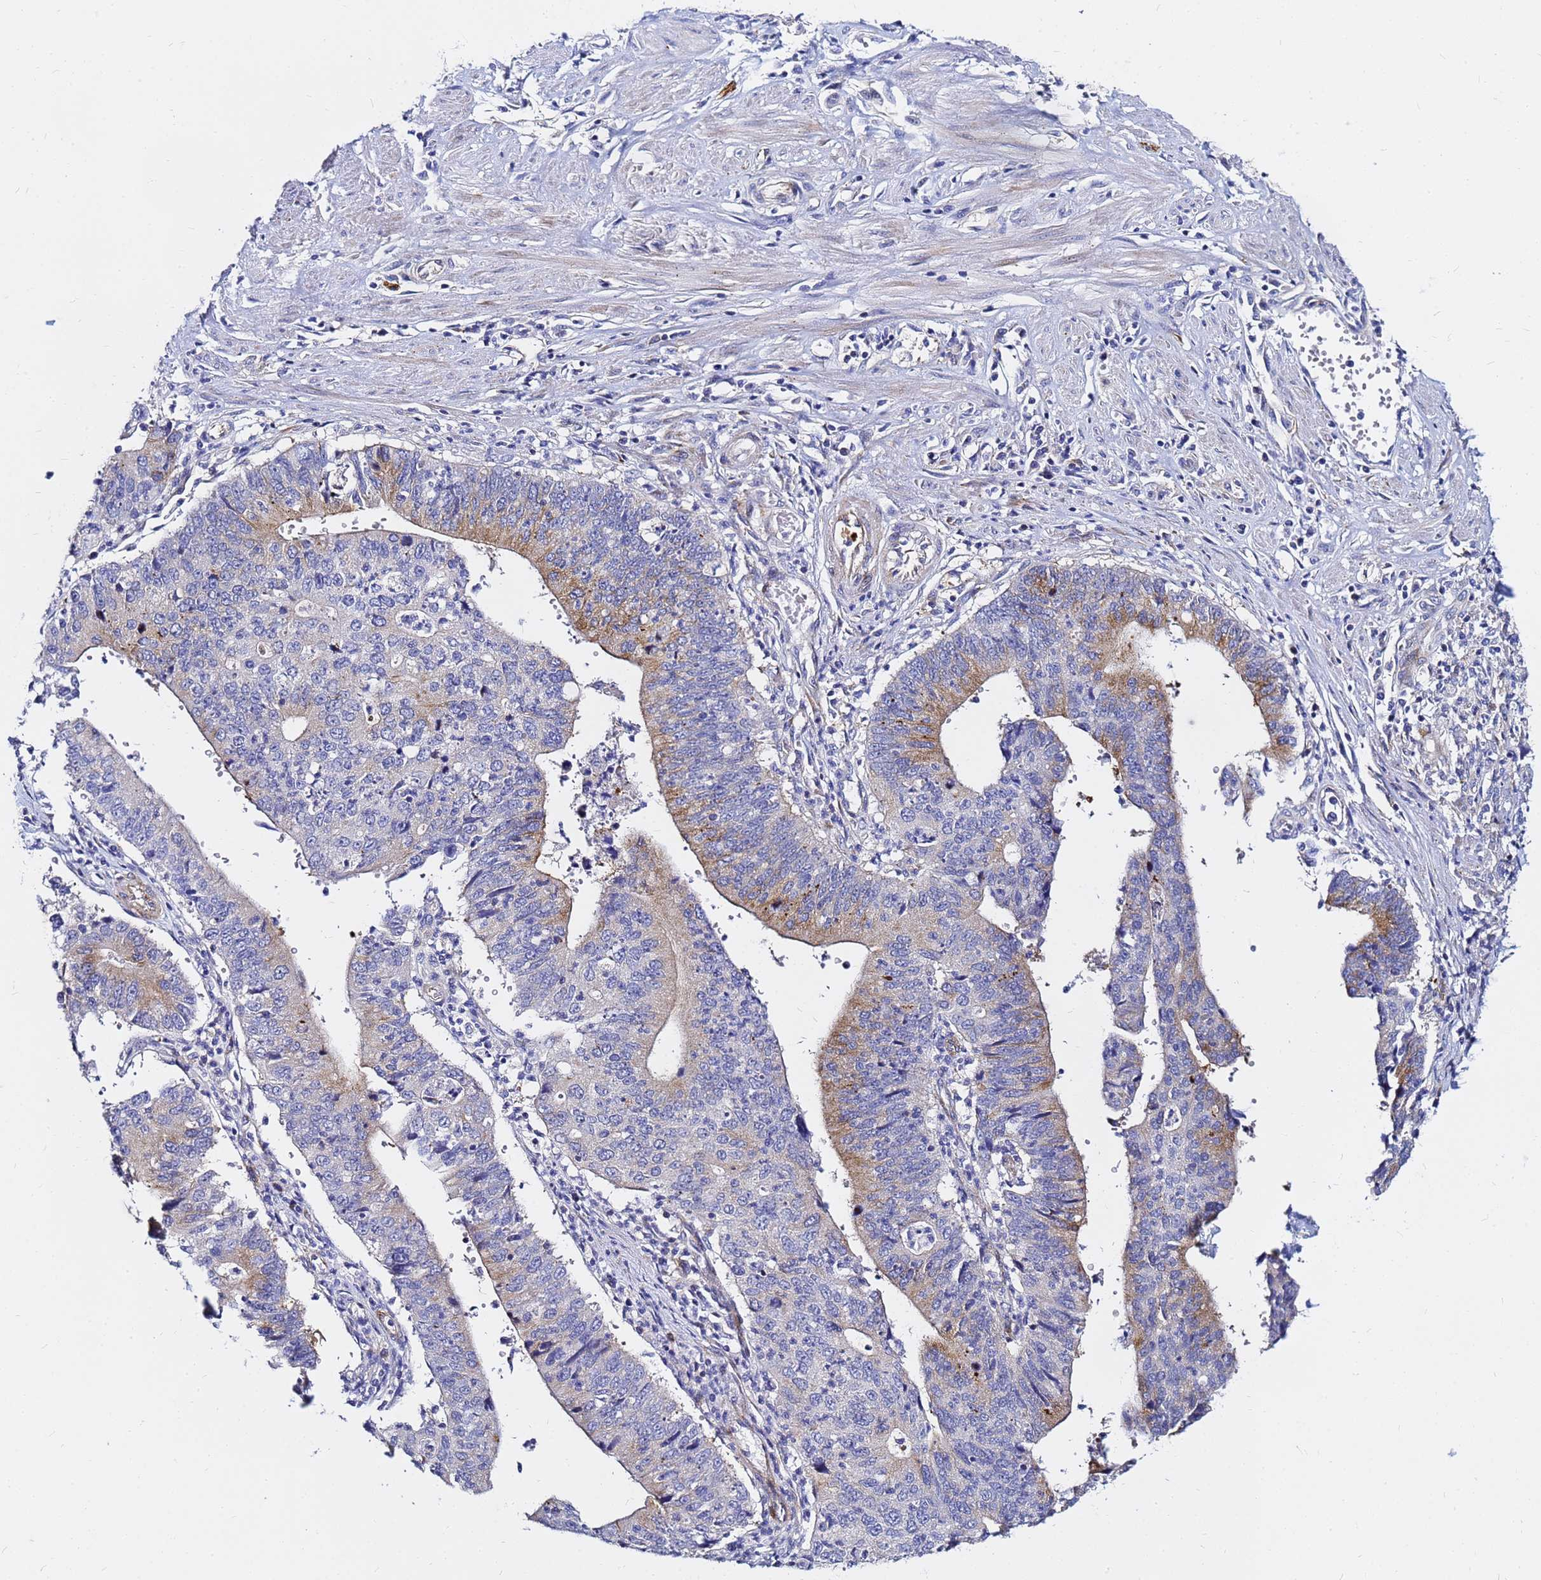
{"staining": {"intensity": "weak", "quantity": "25%-75%", "location": "cytoplasmic/membranous"}, "tissue": "stomach cancer", "cell_type": "Tumor cells", "image_type": "cancer", "snomed": [{"axis": "morphology", "description": "Adenocarcinoma, NOS"}, {"axis": "topography", "description": "Stomach"}], "caption": "A photomicrograph showing weak cytoplasmic/membranous positivity in about 25%-75% of tumor cells in stomach cancer (adenocarcinoma), as visualized by brown immunohistochemical staining.", "gene": "TUBA8", "patient": {"sex": "male", "age": 59}}